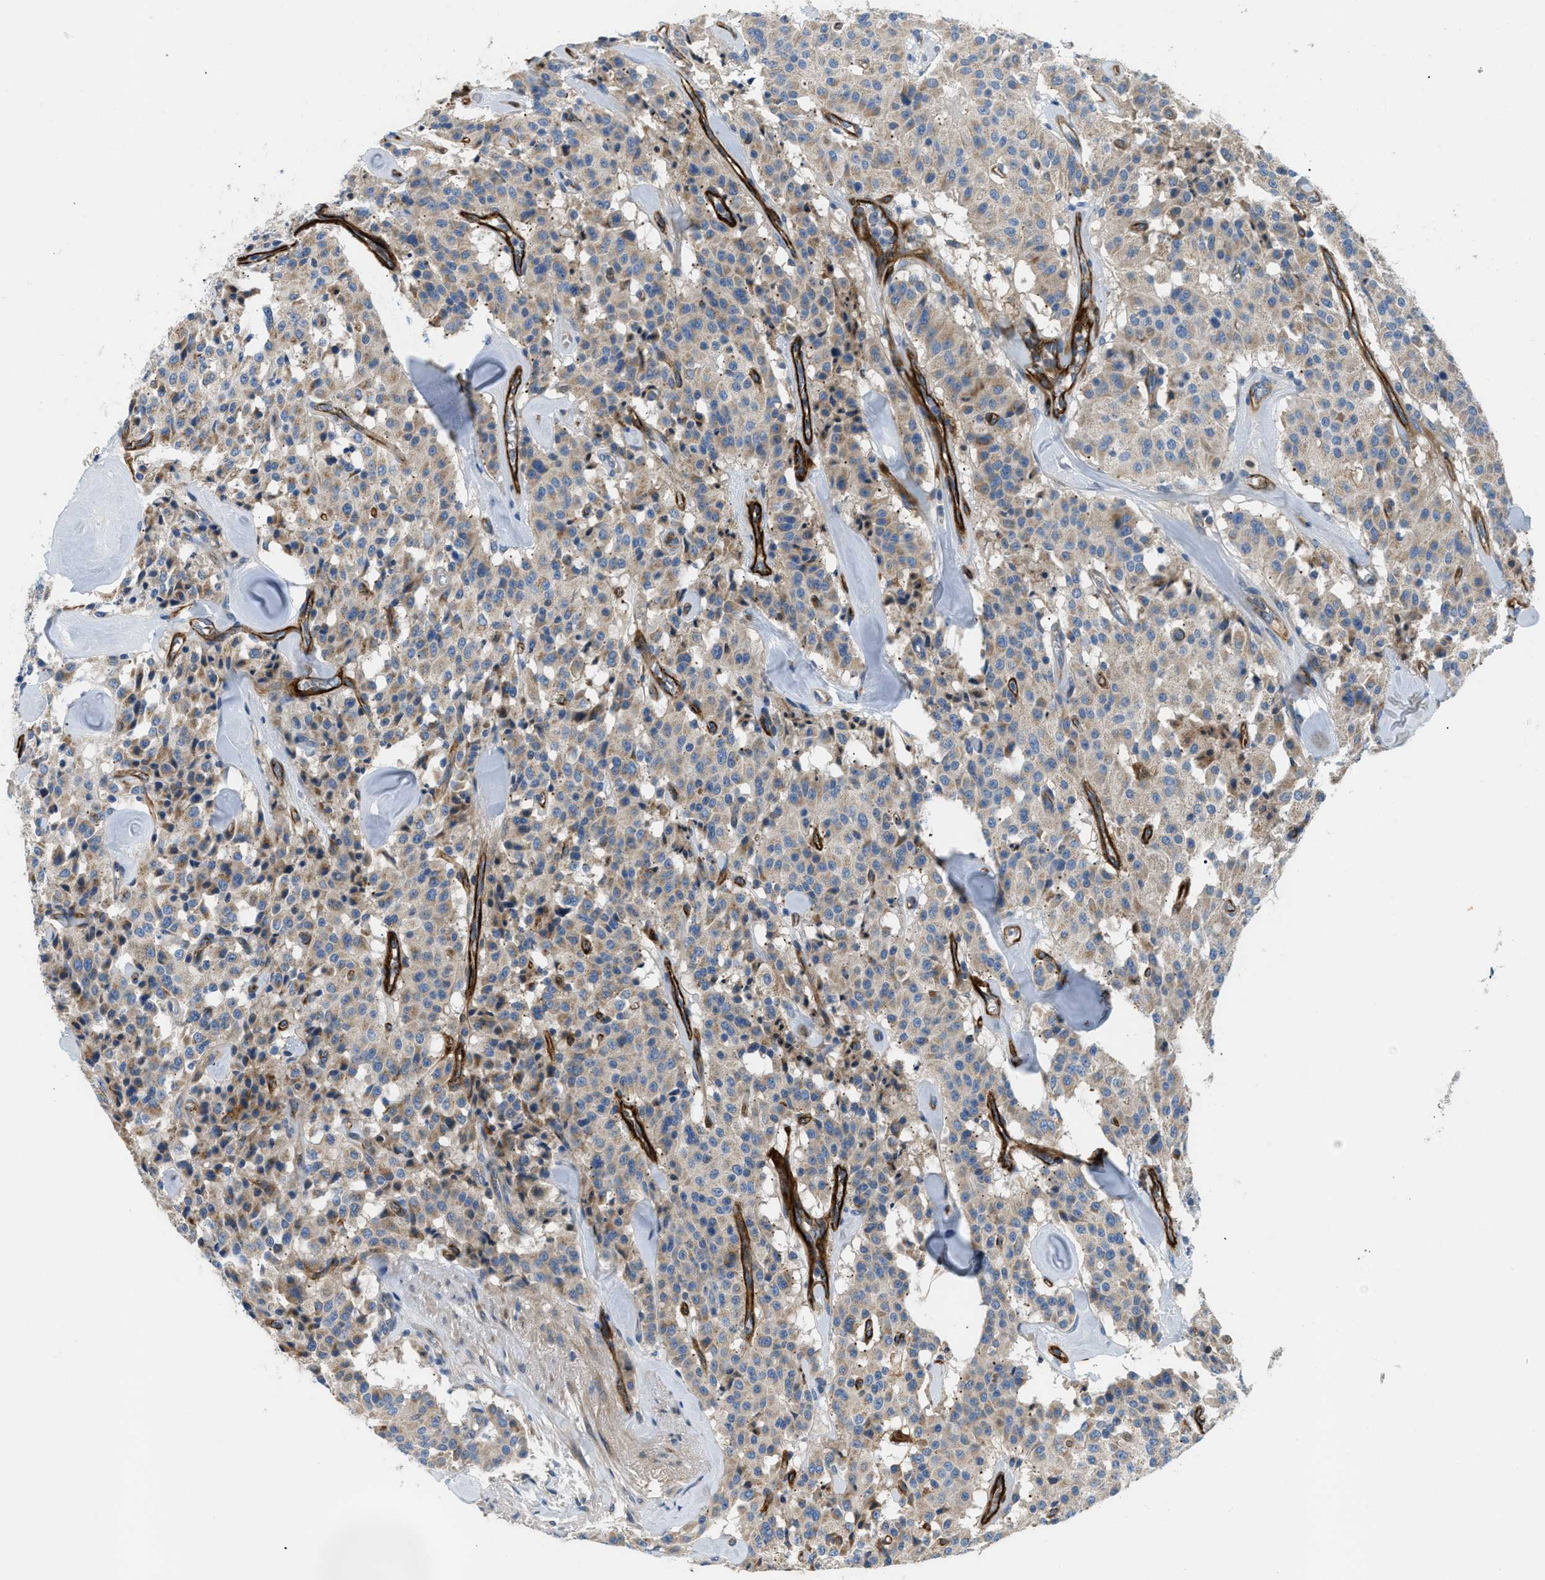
{"staining": {"intensity": "weak", "quantity": ">75%", "location": "cytoplasmic/membranous"}, "tissue": "carcinoid", "cell_type": "Tumor cells", "image_type": "cancer", "snomed": [{"axis": "morphology", "description": "Carcinoid, malignant, NOS"}, {"axis": "topography", "description": "Lung"}], "caption": "Brown immunohistochemical staining in human carcinoid (malignant) exhibits weak cytoplasmic/membranous positivity in approximately >75% of tumor cells.", "gene": "COL15A1", "patient": {"sex": "male", "age": 30}}